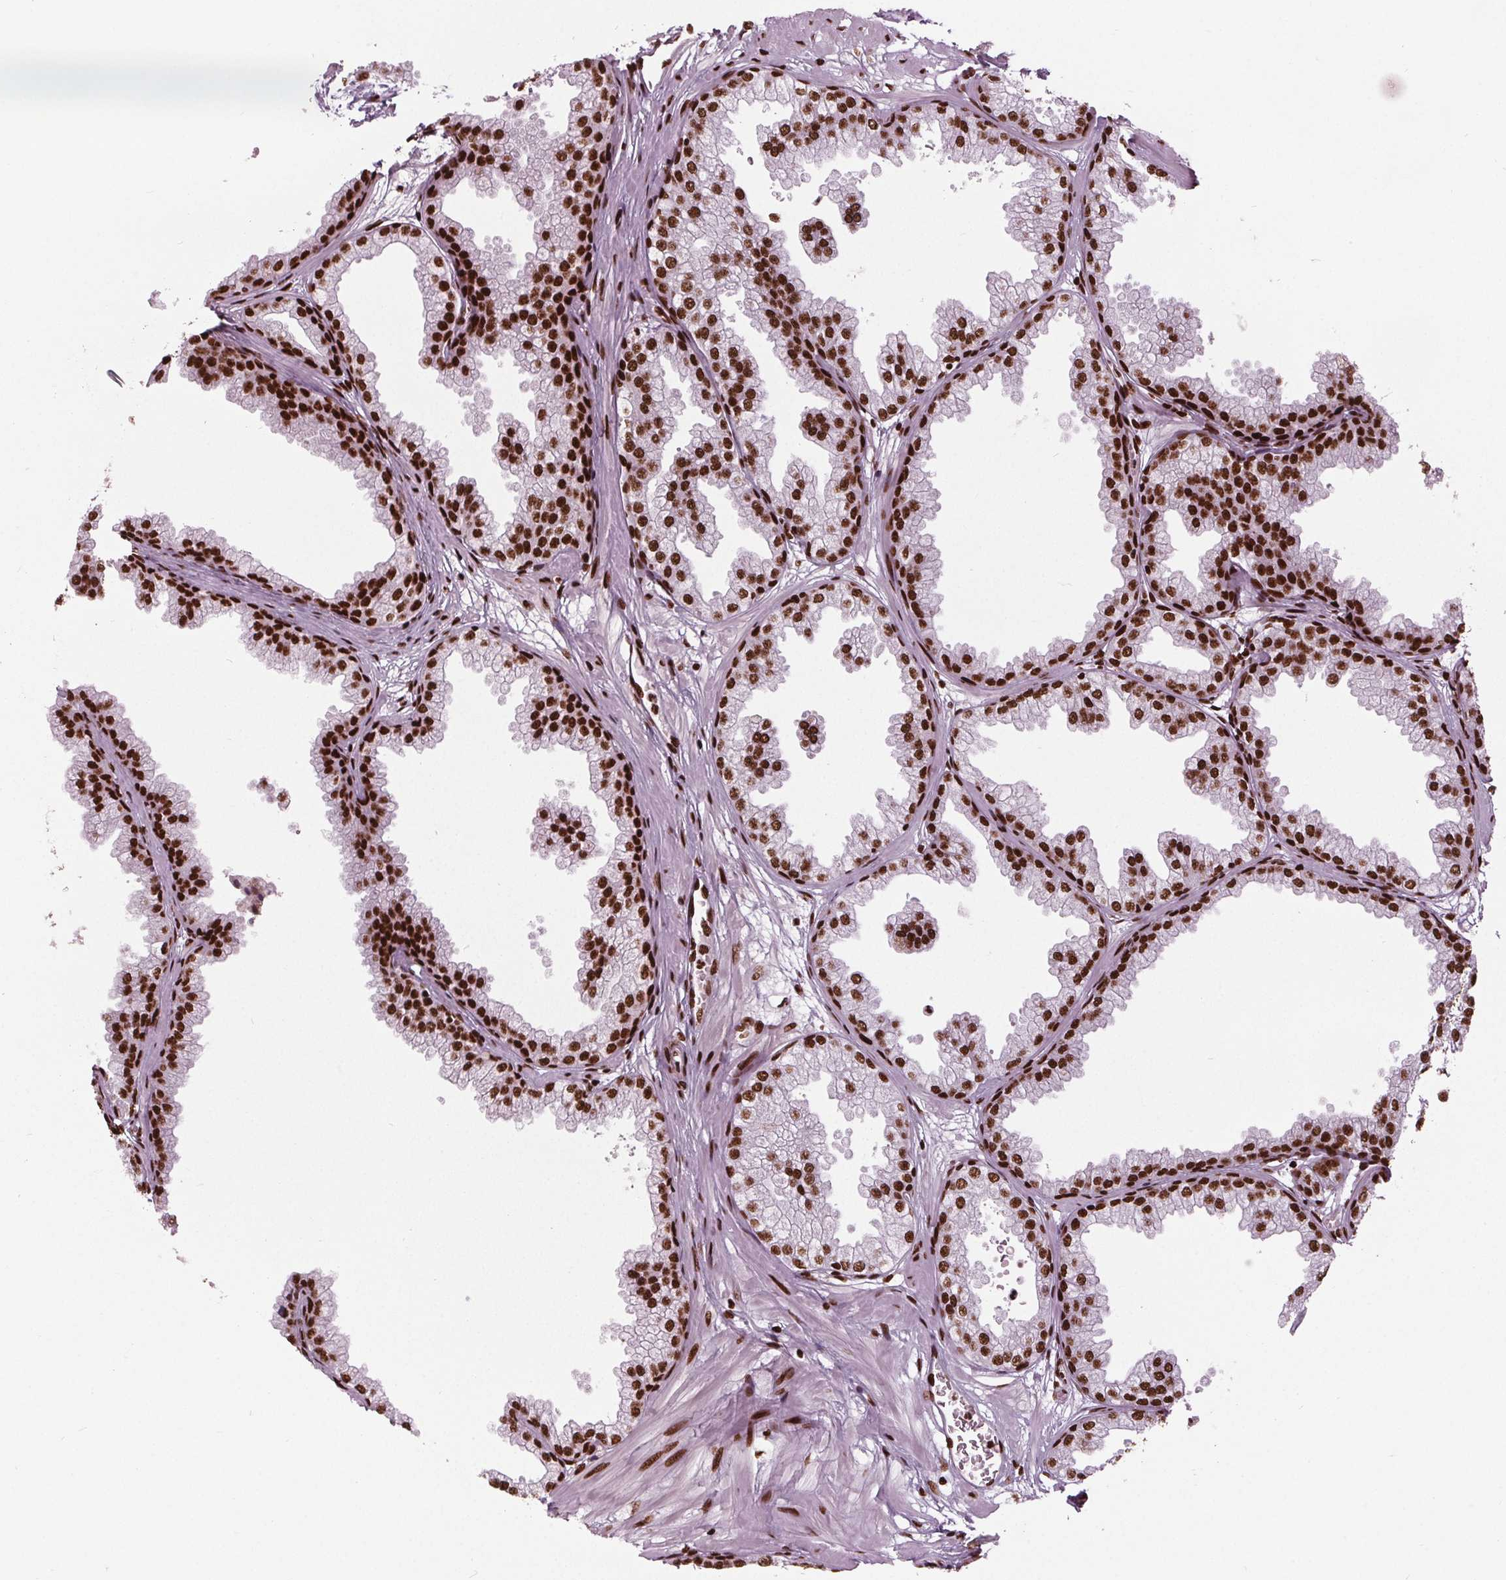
{"staining": {"intensity": "strong", "quantity": ">75%", "location": "nuclear"}, "tissue": "prostate", "cell_type": "Glandular cells", "image_type": "normal", "snomed": [{"axis": "morphology", "description": "Normal tissue, NOS"}, {"axis": "topography", "description": "Prostate"}], "caption": "High-magnification brightfield microscopy of benign prostate stained with DAB (brown) and counterstained with hematoxylin (blue). glandular cells exhibit strong nuclear staining is identified in approximately>75% of cells.", "gene": "BRD4", "patient": {"sex": "male", "age": 37}}